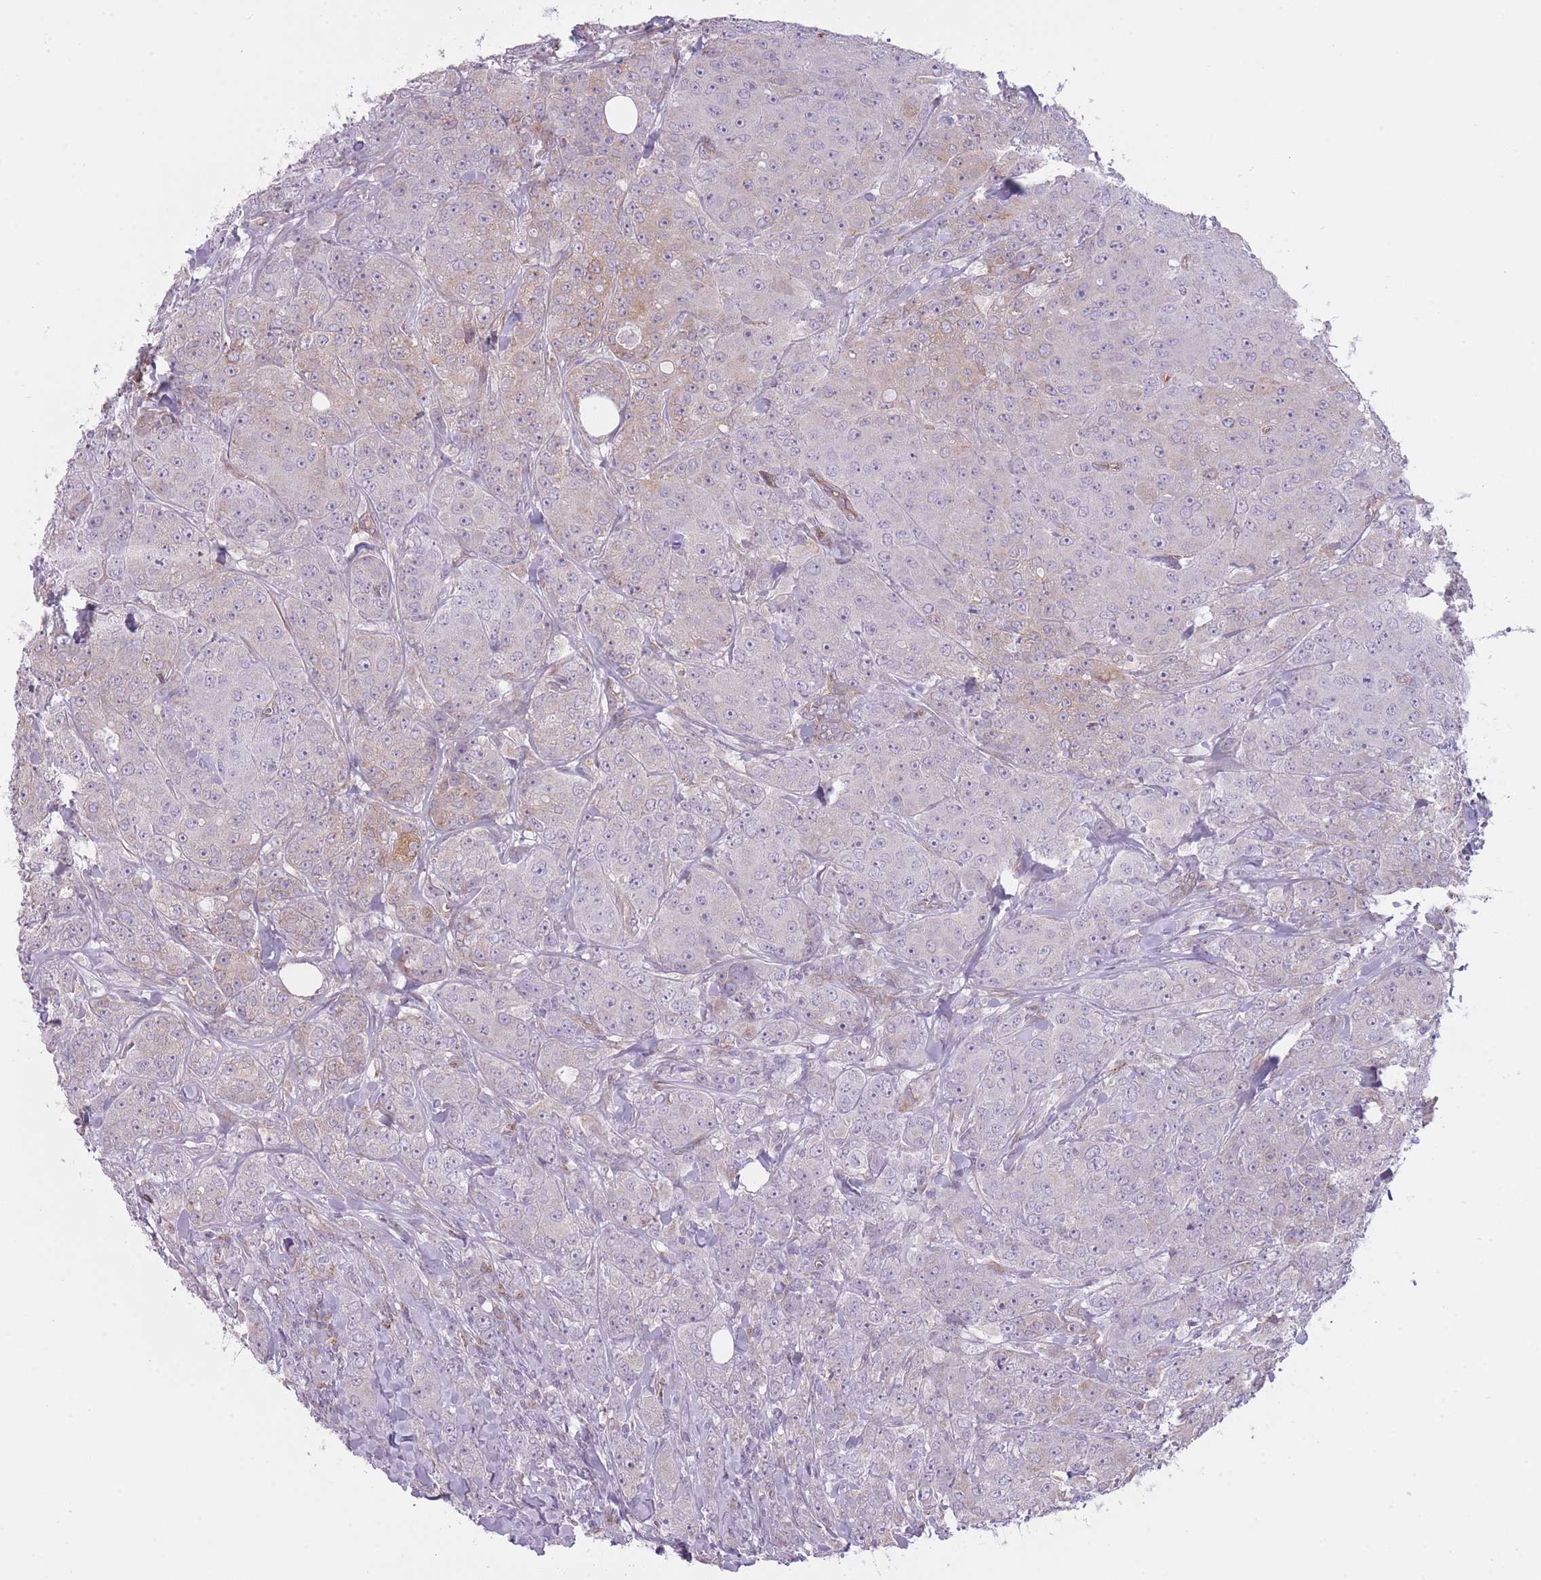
{"staining": {"intensity": "weak", "quantity": "<25%", "location": "cytoplasmic/membranous"}, "tissue": "breast cancer", "cell_type": "Tumor cells", "image_type": "cancer", "snomed": [{"axis": "morphology", "description": "Duct carcinoma"}, {"axis": "topography", "description": "Breast"}], "caption": "DAB (3,3'-diaminobenzidine) immunohistochemical staining of human breast cancer (intraductal carcinoma) demonstrates no significant expression in tumor cells. (DAB immunohistochemistry, high magnification).", "gene": "PGRMC2", "patient": {"sex": "female", "age": 43}}